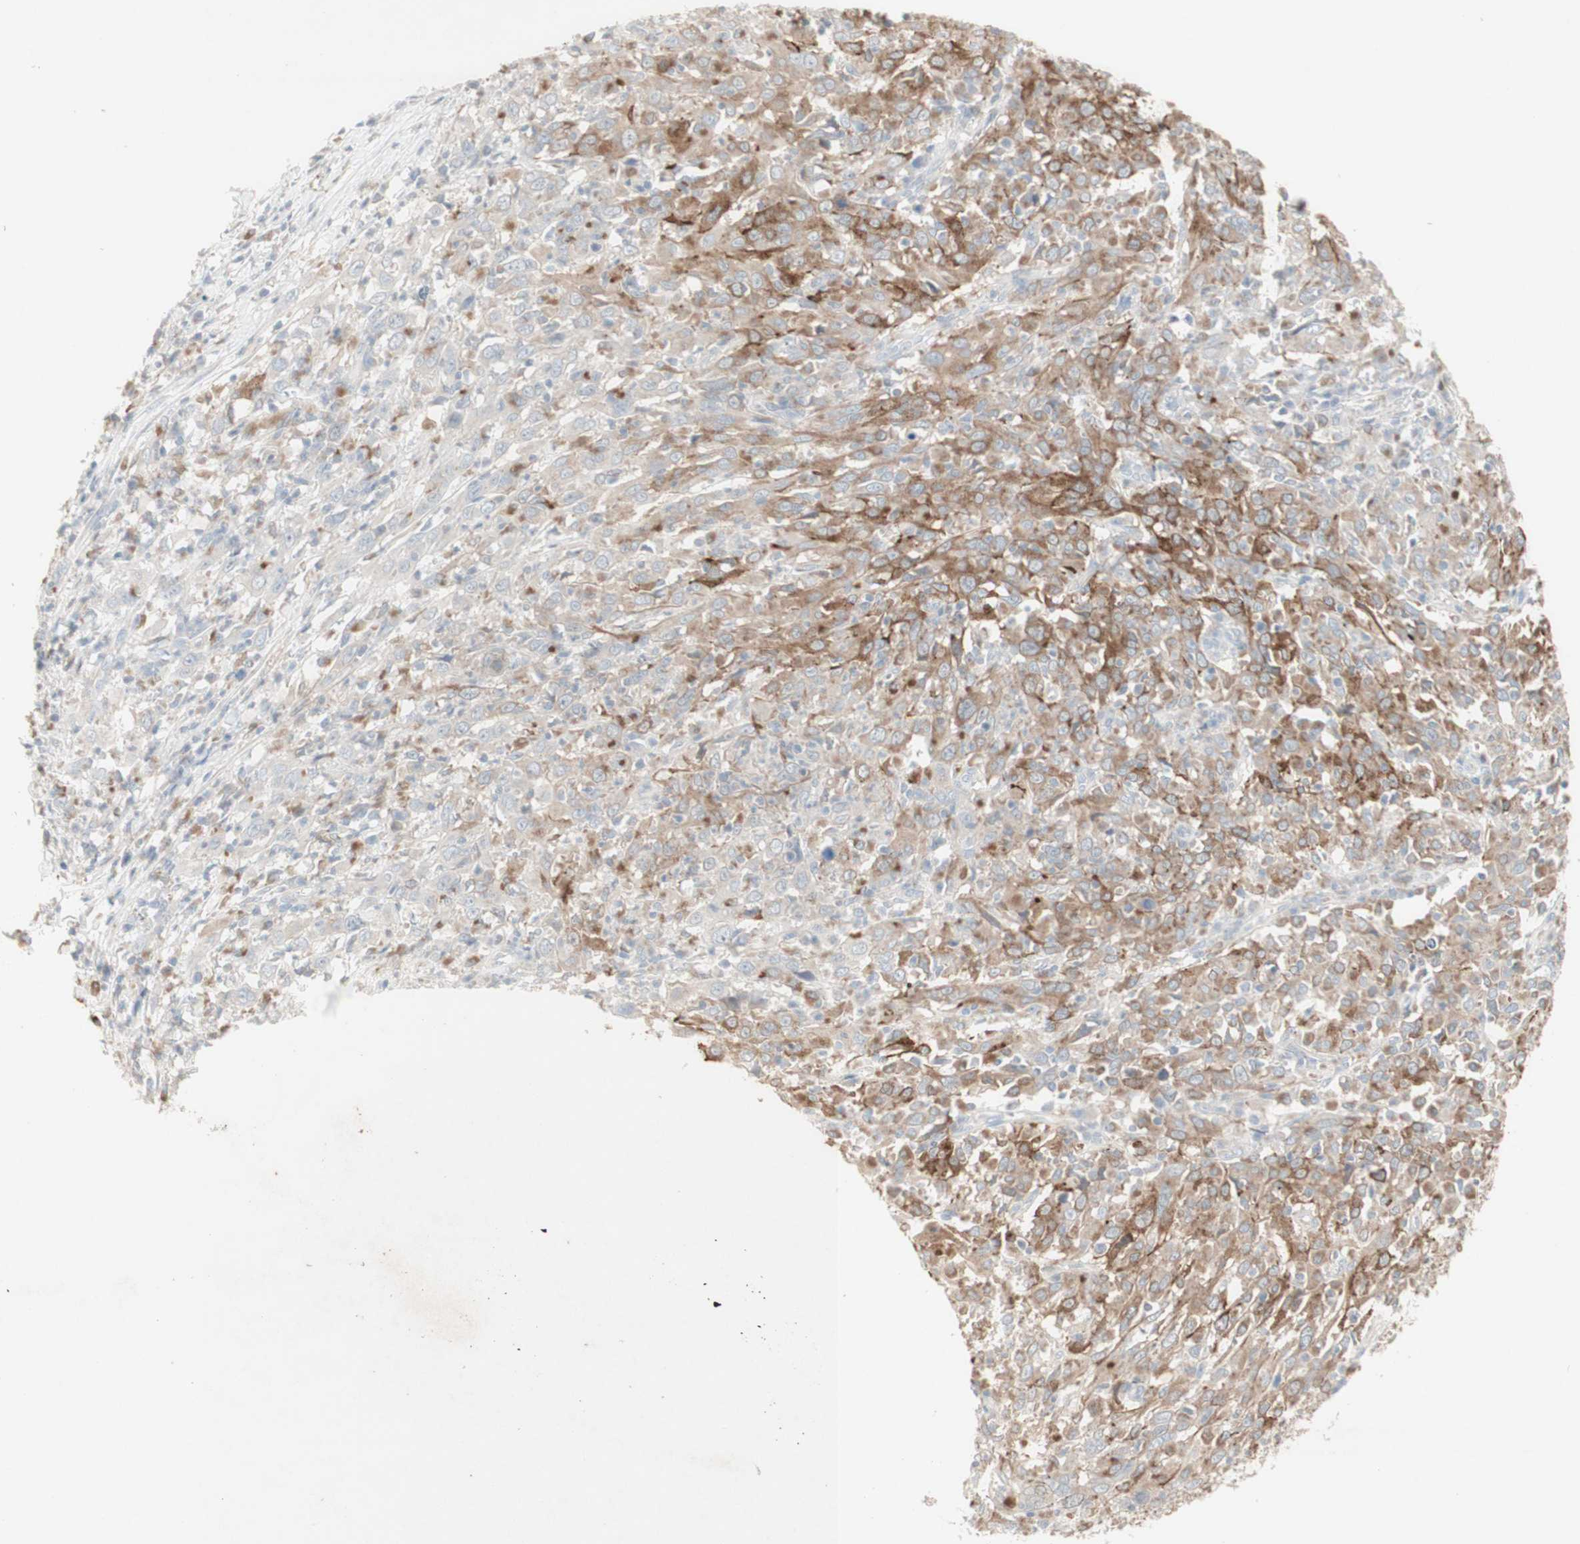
{"staining": {"intensity": "moderate", "quantity": ">75%", "location": "cytoplasmic/membranous"}, "tissue": "cervical cancer", "cell_type": "Tumor cells", "image_type": "cancer", "snomed": [{"axis": "morphology", "description": "Squamous cell carcinoma, NOS"}, {"axis": "topography", "description": "Cervix"}], "caption": "Protein analysis of cervical squamous cell carcinoma tissue demonstrates moderate cytoplasmic/membranous positivity in about >75% of tumor cells. (DAB (3,3'-diaminobenzidine) = brown stain, brightfield microscopy at high magnification).", "gene": "ATP6V1B1", "patient": {"sex": "female", "age": 46}}